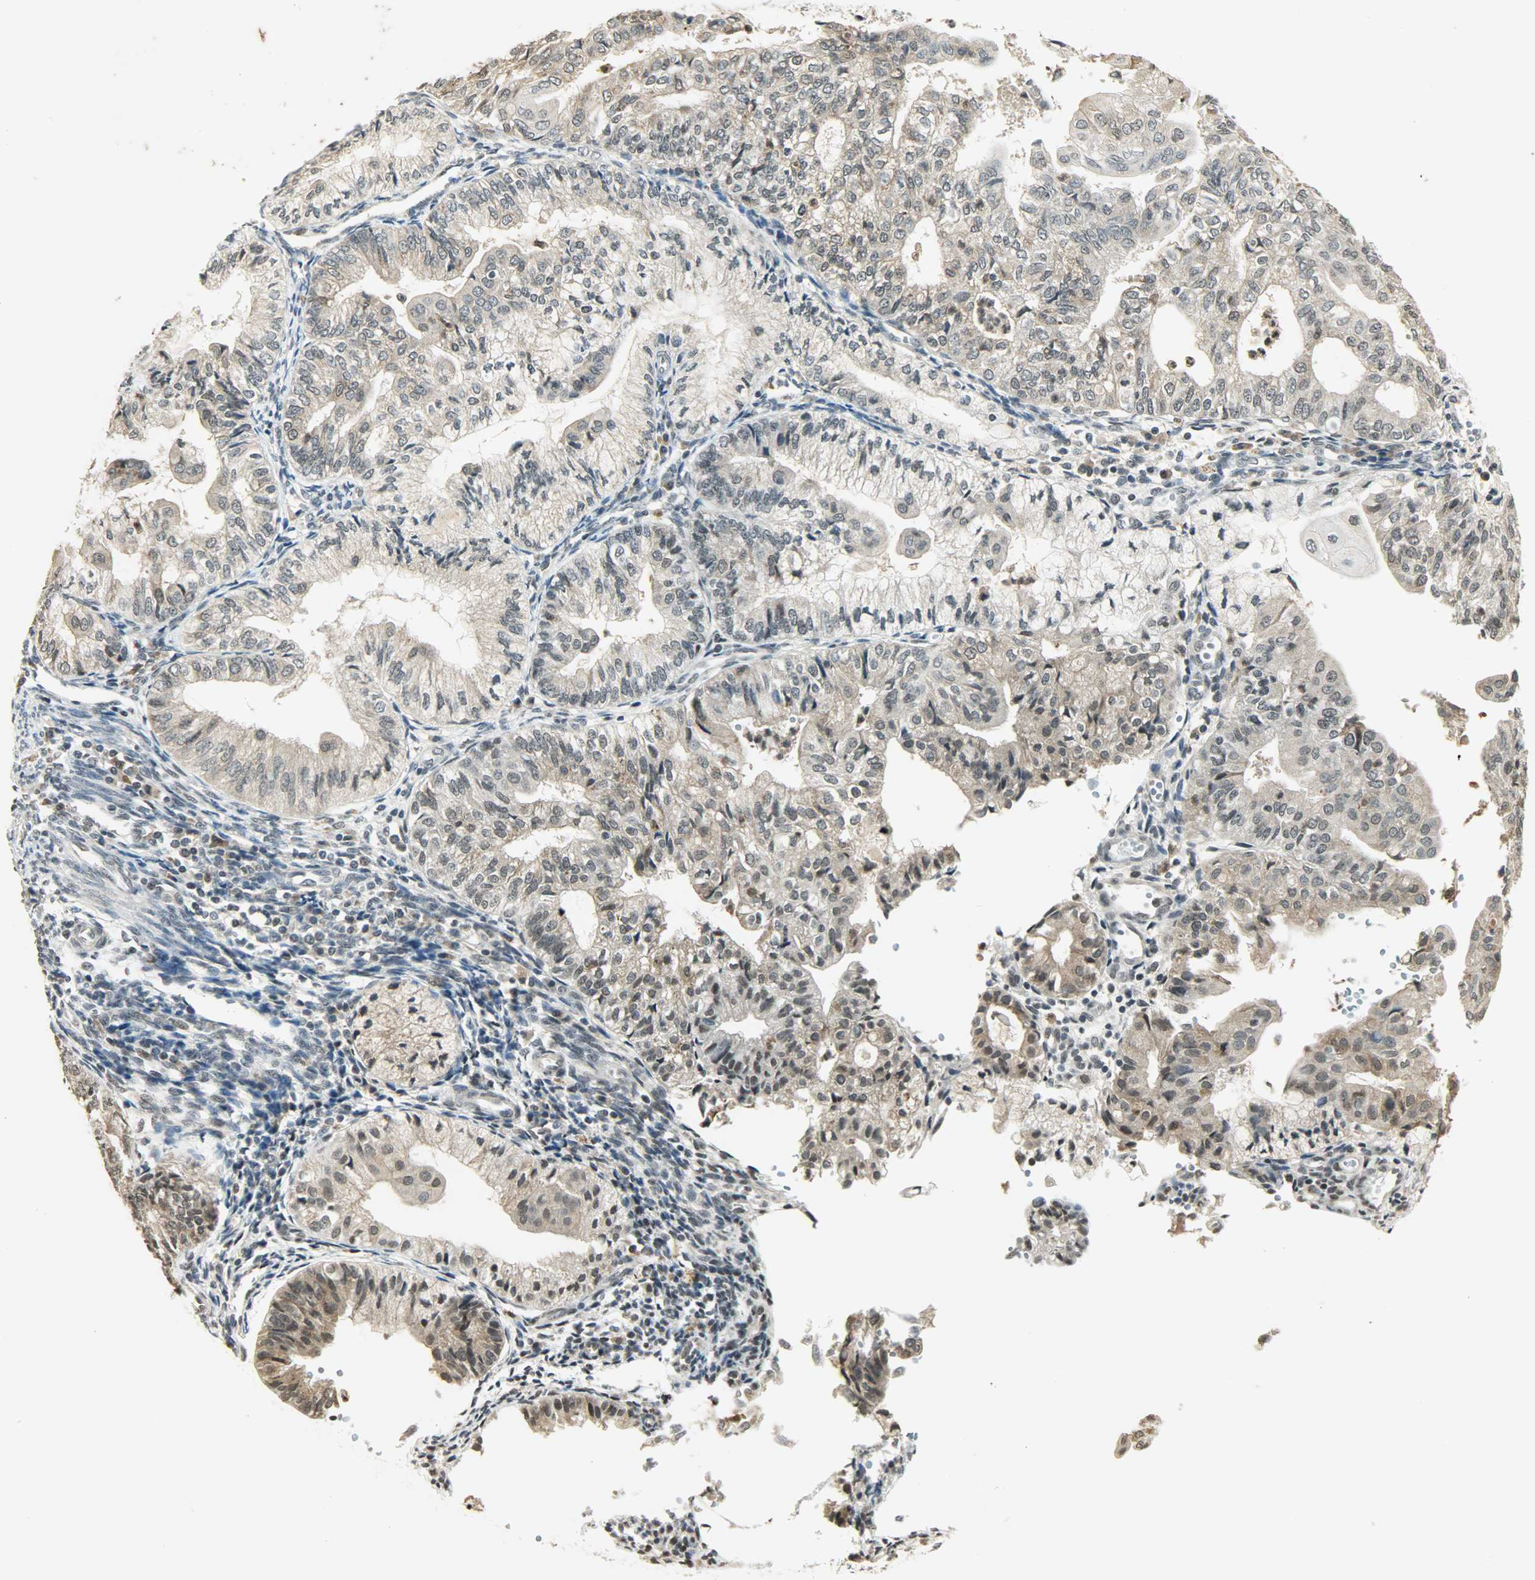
{"staining": {"intensity": "weak", "quantity": "<25%", "location": "cytoplasmic/membranous"}, "tissue": "endometrial cancer", "cell_type": "Tumor cells", "image_type": "cancer", "snomed": [{"axis": "morphology", "description": "Adenocarcinoma, NOS"}, {"axis": "topography", "description": "Endometrium"}], "caption": "Image shows no protein expression in tumor cells of adenocarcinoma (endometrial) tissue.", "gene": "SMARCA5", "patient": {"sex": "female", "age": 59}}